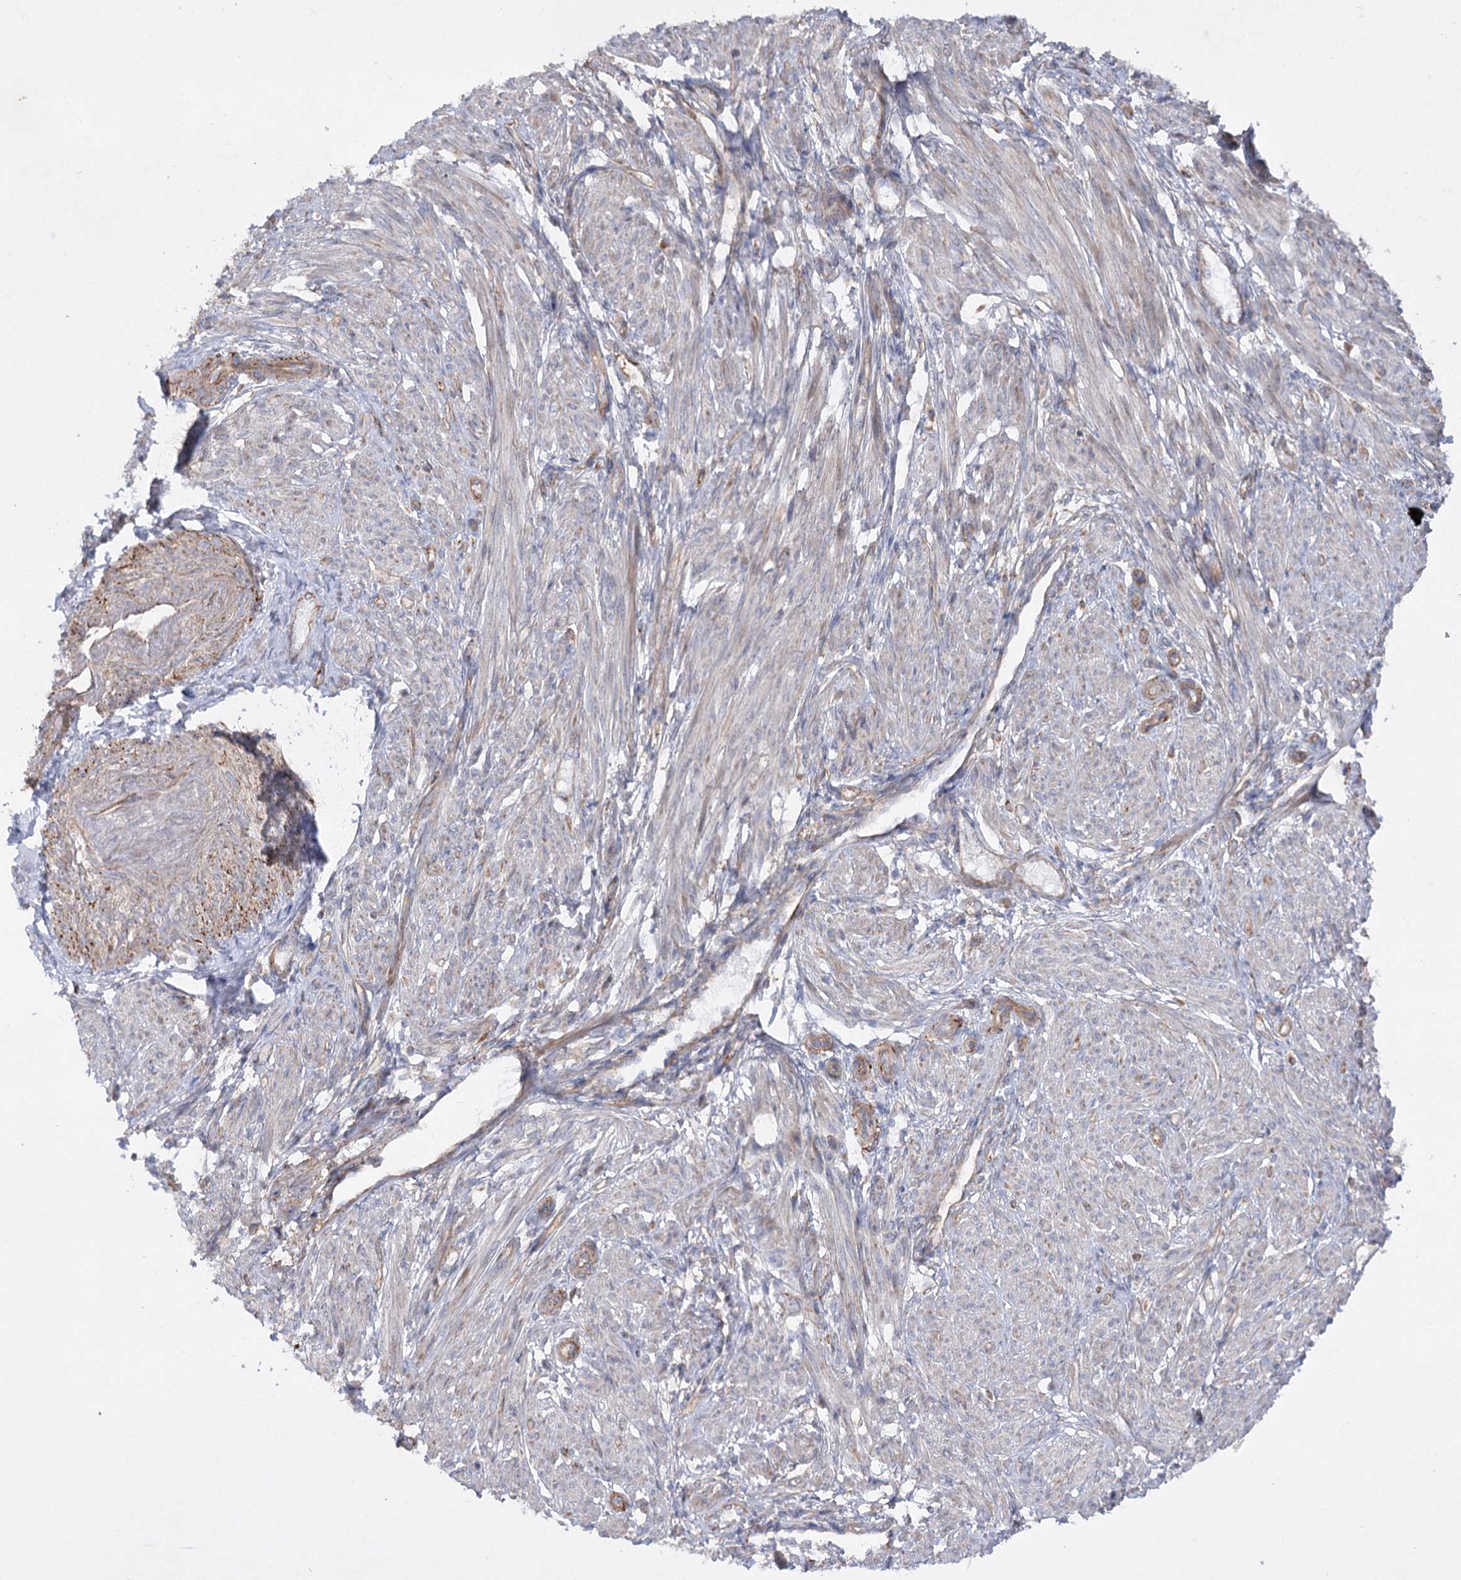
{"staining": {"intensity": "weak", "quantity": "25%-75%", "location": "cytoplasmic/membranous"}, "tissue": "smooth muscle", "cell_type": "Smooth muscle cells", "image_type": "normal", "snomed": [{"axis": "morphology", "description": "Normal tissue, NOS"}, {"axis": "topography", "description": "Smooth muscle"}], "caption": "IHC staining of unremarkable smooth muscle, which shows low levels of weak cytoplasmic/membranous positivity in about 25%-75% of smooth muscle cells indicating weak cytoplasmic/membranous protein positivity. The staining was performed using DAB (brown) for protein detection and nuclei were counterstained in hematoxylin (blue).", "gene": "KIAA0825", "patient": {"sex": "female", "age": 39}}